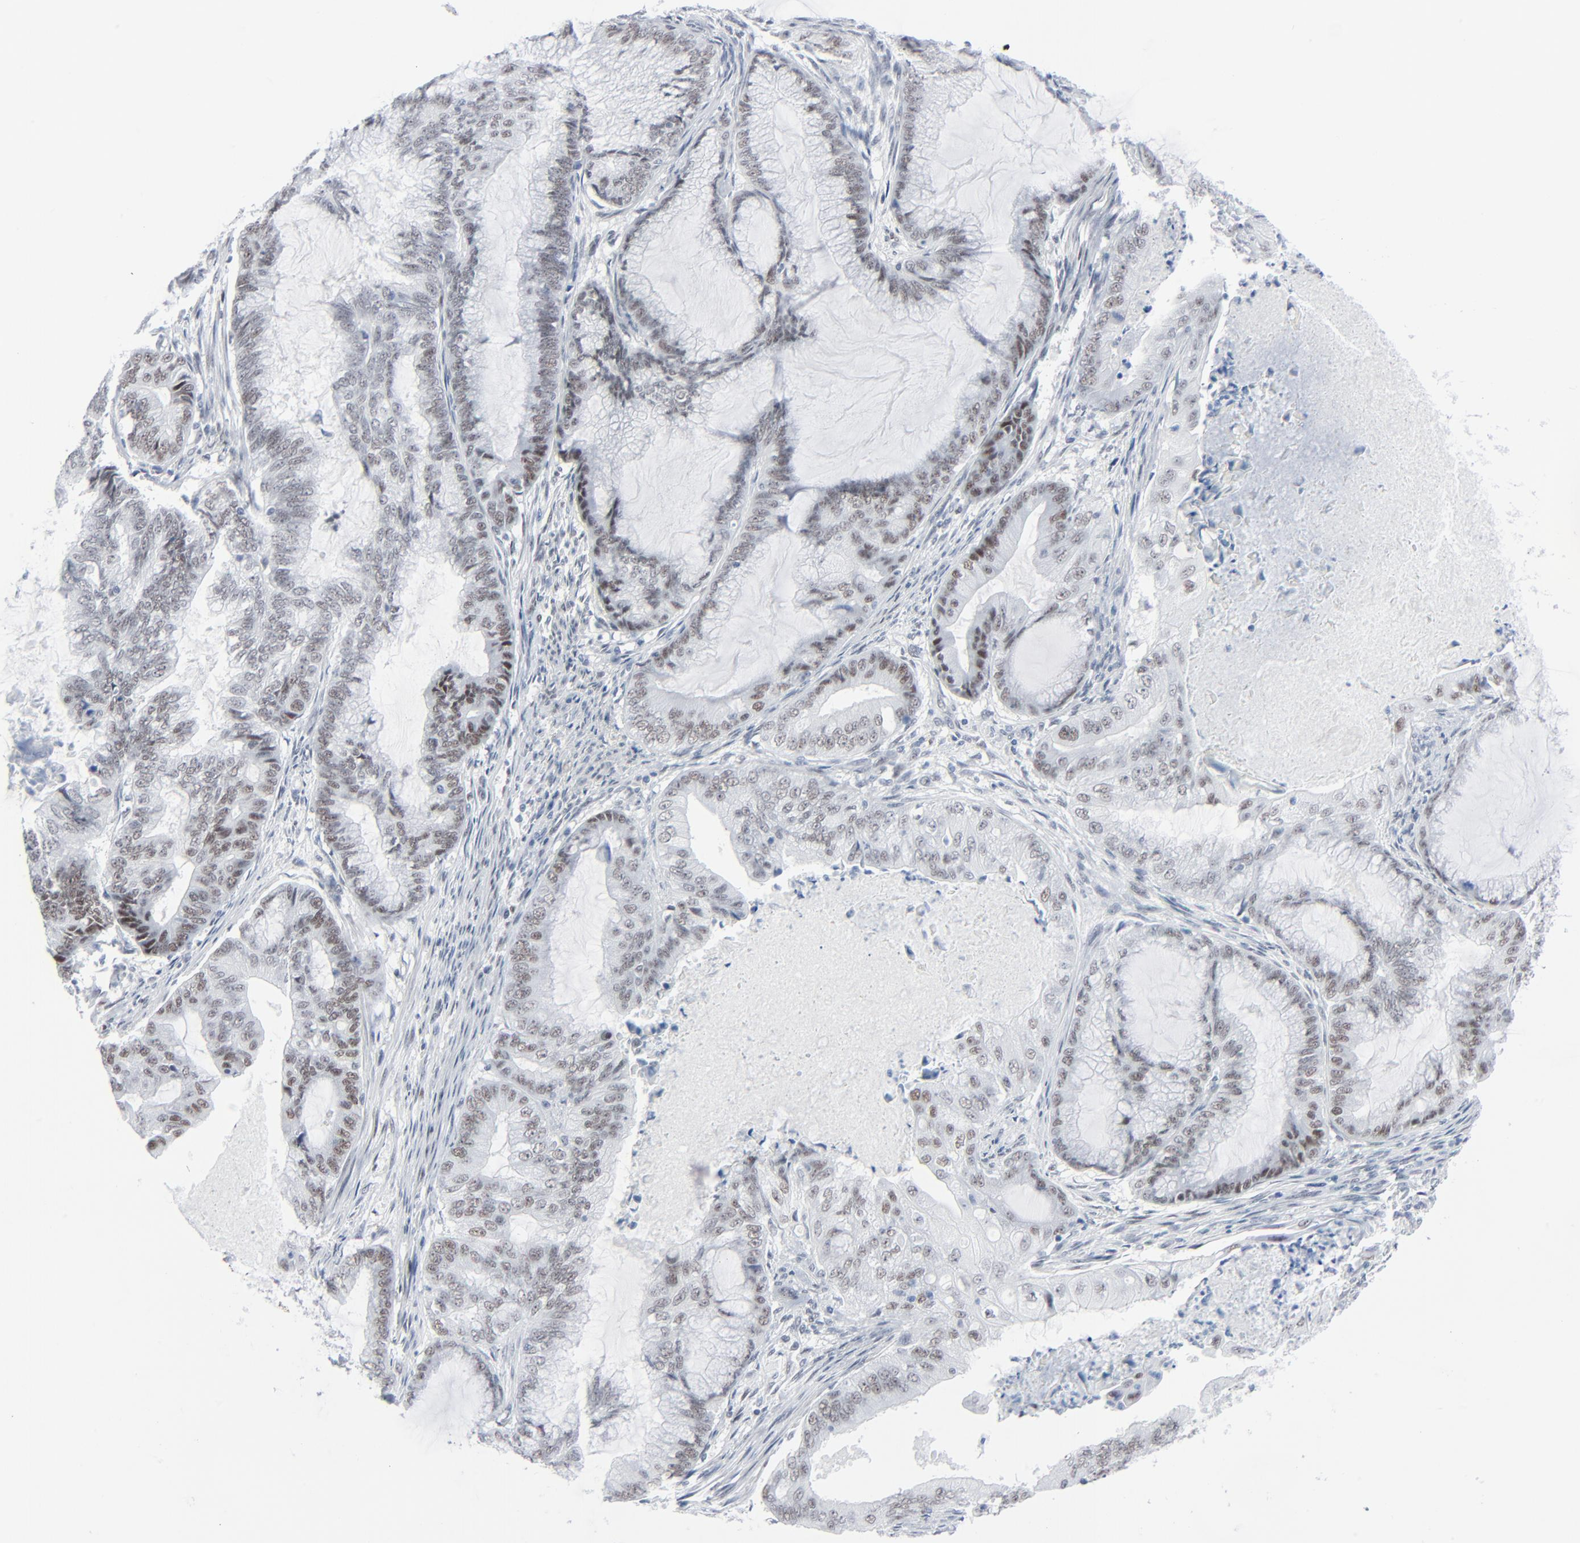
{"staining": {"intensity": "weak", "quantity": ">75%", "location": "nuclear"}, "tissue": "endometrial cancer", "cell_type": "Tumor cells", "image_type": "cancer", "snomed": [{"axis": "morphology", "description": "Adenocarcinoma, NOS"}, {"axis": "topography", "description": "Endometrium"}], "caption": "Brown immunohistochemical staining in human endometrial adenocarcinoma reveals weak nuclear staining in approximately >75% of tumor cells.", "gene": "SIRT1", "patient": {"sex": "female", "age": 63}}